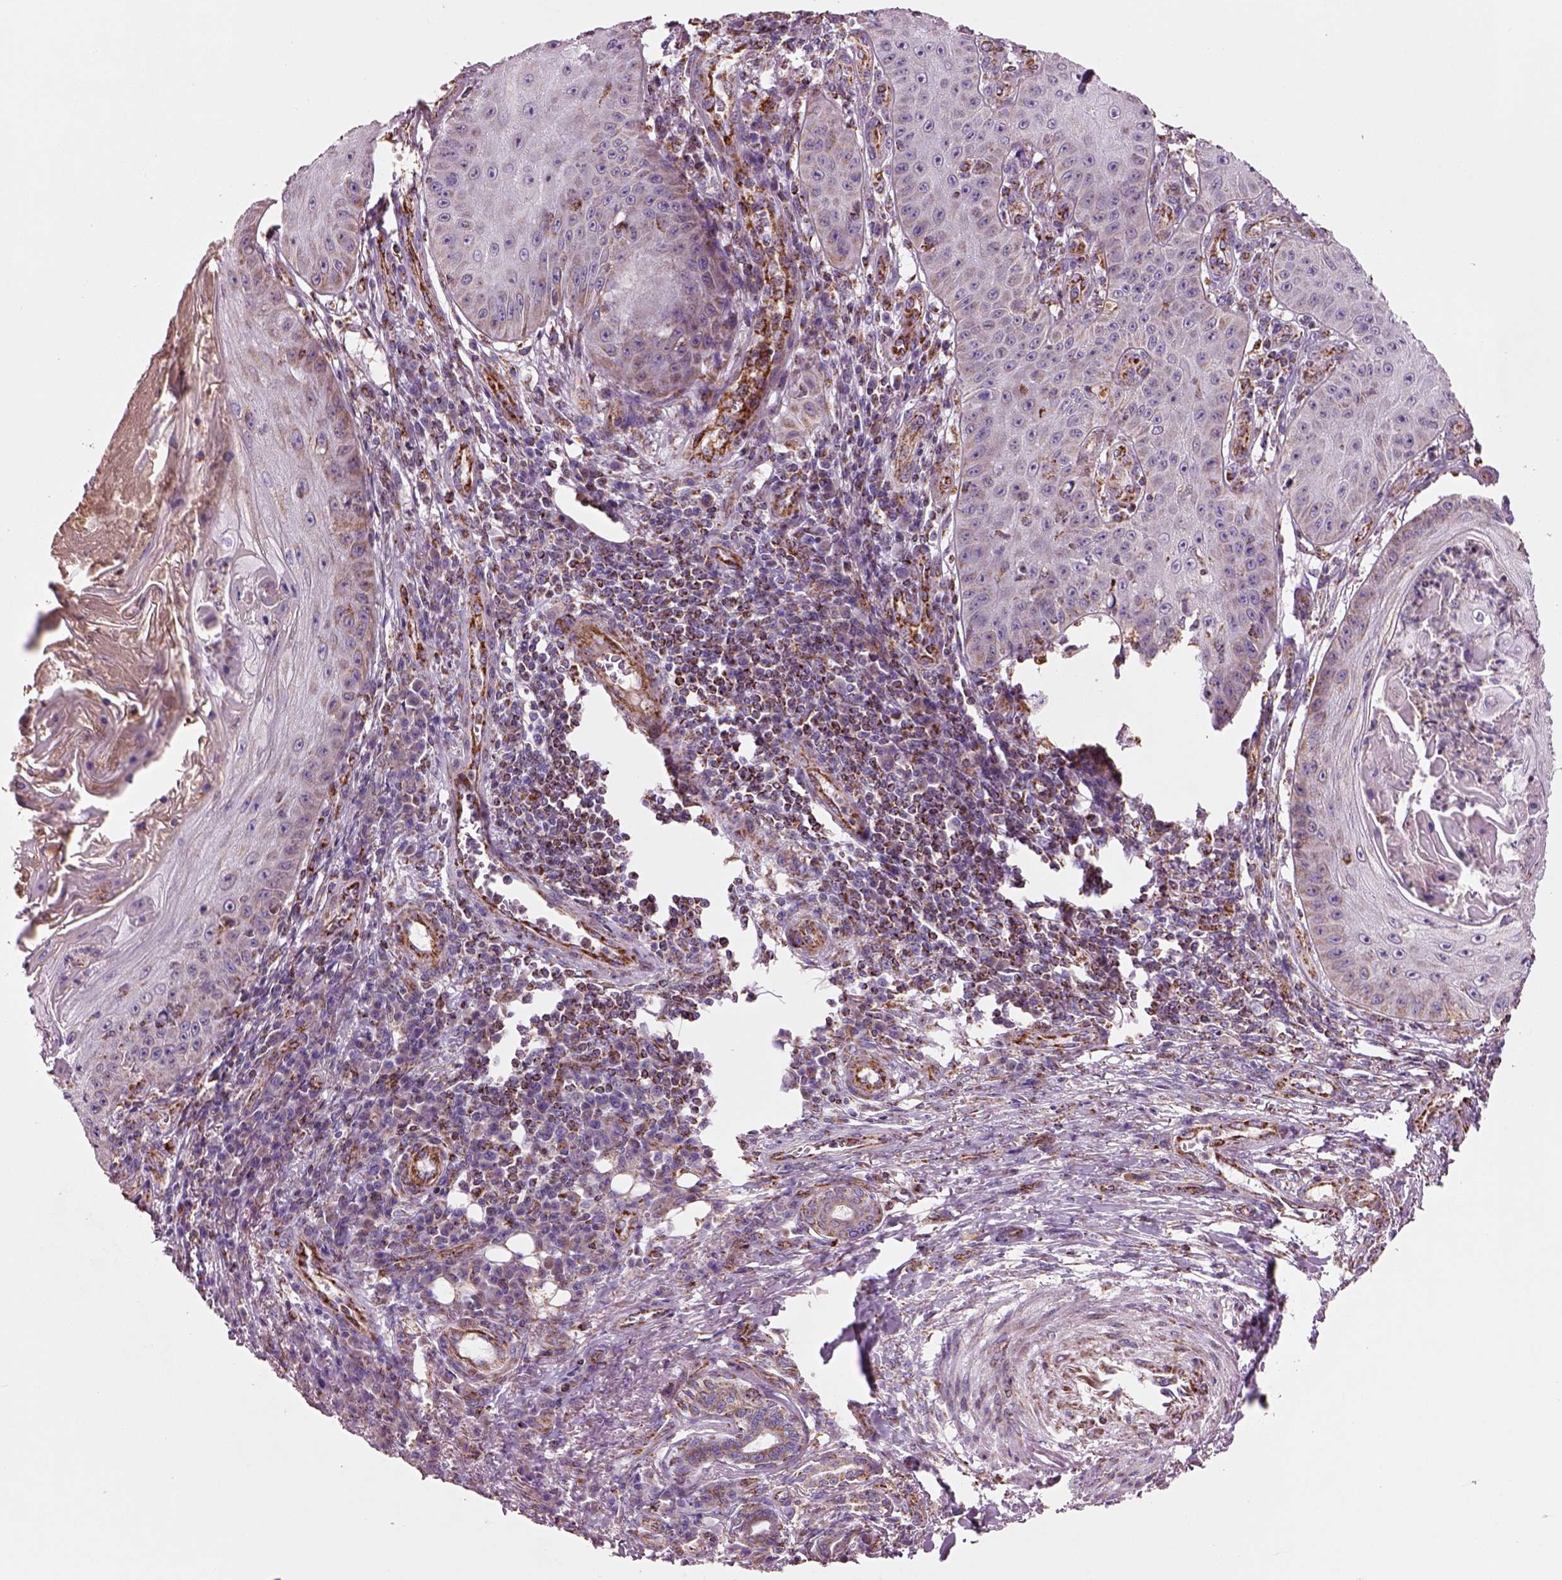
{"staining": {"intensity": "moderate", "quantity": "25%-75%", "location": "cytoplasmic/membranous"}, "tissue": "skin cancer", "cell_type": "Tumor cells", "image_type": "cancer", "snomed": [{"axis": "morphology", "description": "Squamous cell carcinoma, NOS"}, {"axis": "topography", "description": "Skin"}], "caption": "IHC histopathology image of neoplastic tissue: human skin cancer (squamous cell carcinoma) stained using IHC shows medium levels of moderate protein expression localized specifically in the cytoplasmic/membranous of tumor cells, appearing as a cytoplasmic/membranous brown color.", "gene": "SLC25A24", "patient": {"sex": "male", "age": 70}}